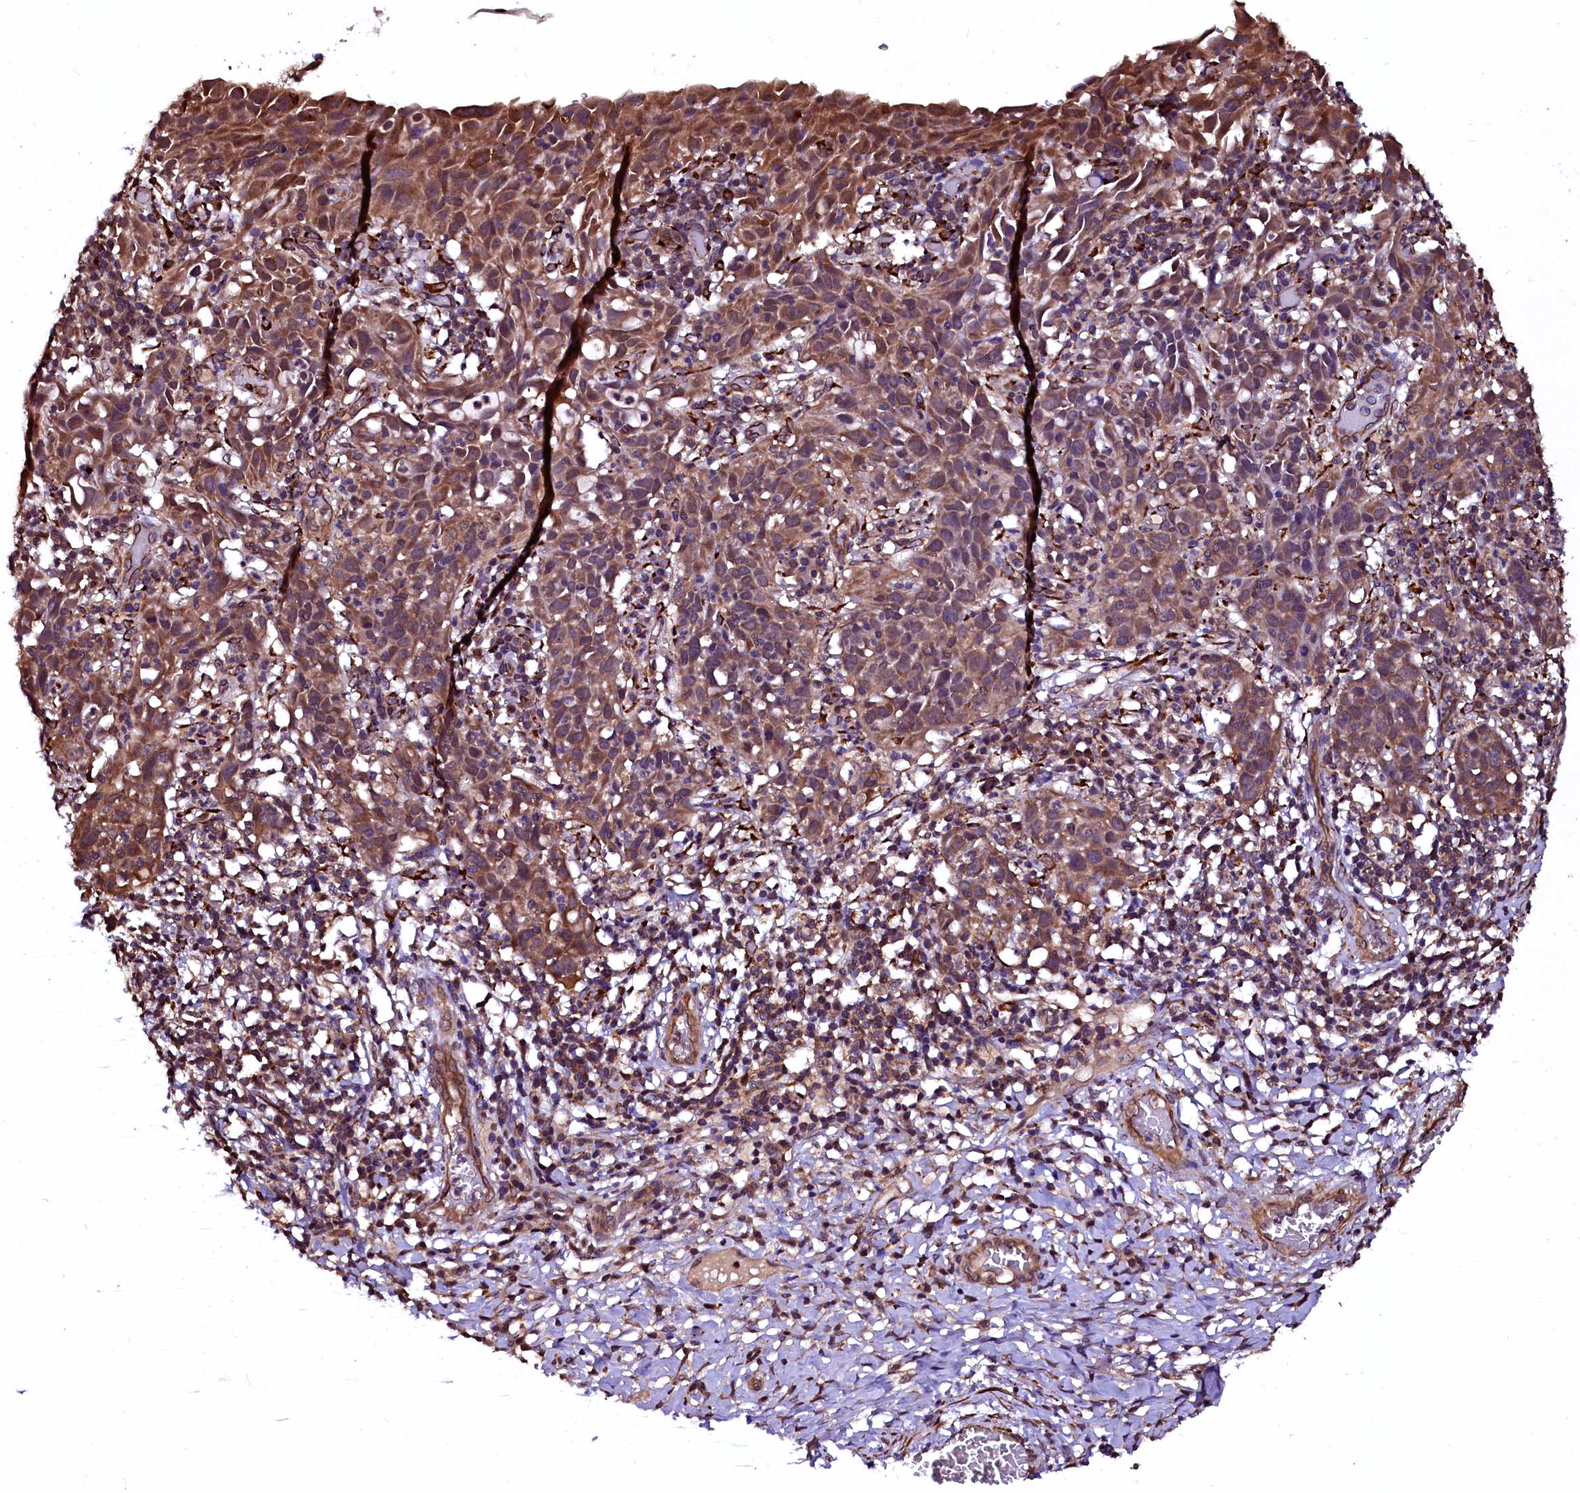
{"staining": {"intensity": "moderate", "quantity": ">75%", "location": "cytoplasmic/membranous"}, "tissue": "cervical cancer", "cell_type": "Tumor cells", "image_type": "cancer", "snomed": [{"axis": "morphology", "description": "Squamous cell carcinoma, NOS"}, {"axis": "topography", "description": "Cervix"}], "caption": "Cervical cancer tissue displays moderate cytoplasmic/membranous expression in about >75% of tumor cells, visualized by immunohistochemistry. (DAB IHC, brown staining for protein, blue staining for nuclei).", "gene": "N4BP1", "patient": {"sex": "female", "age": 50}}